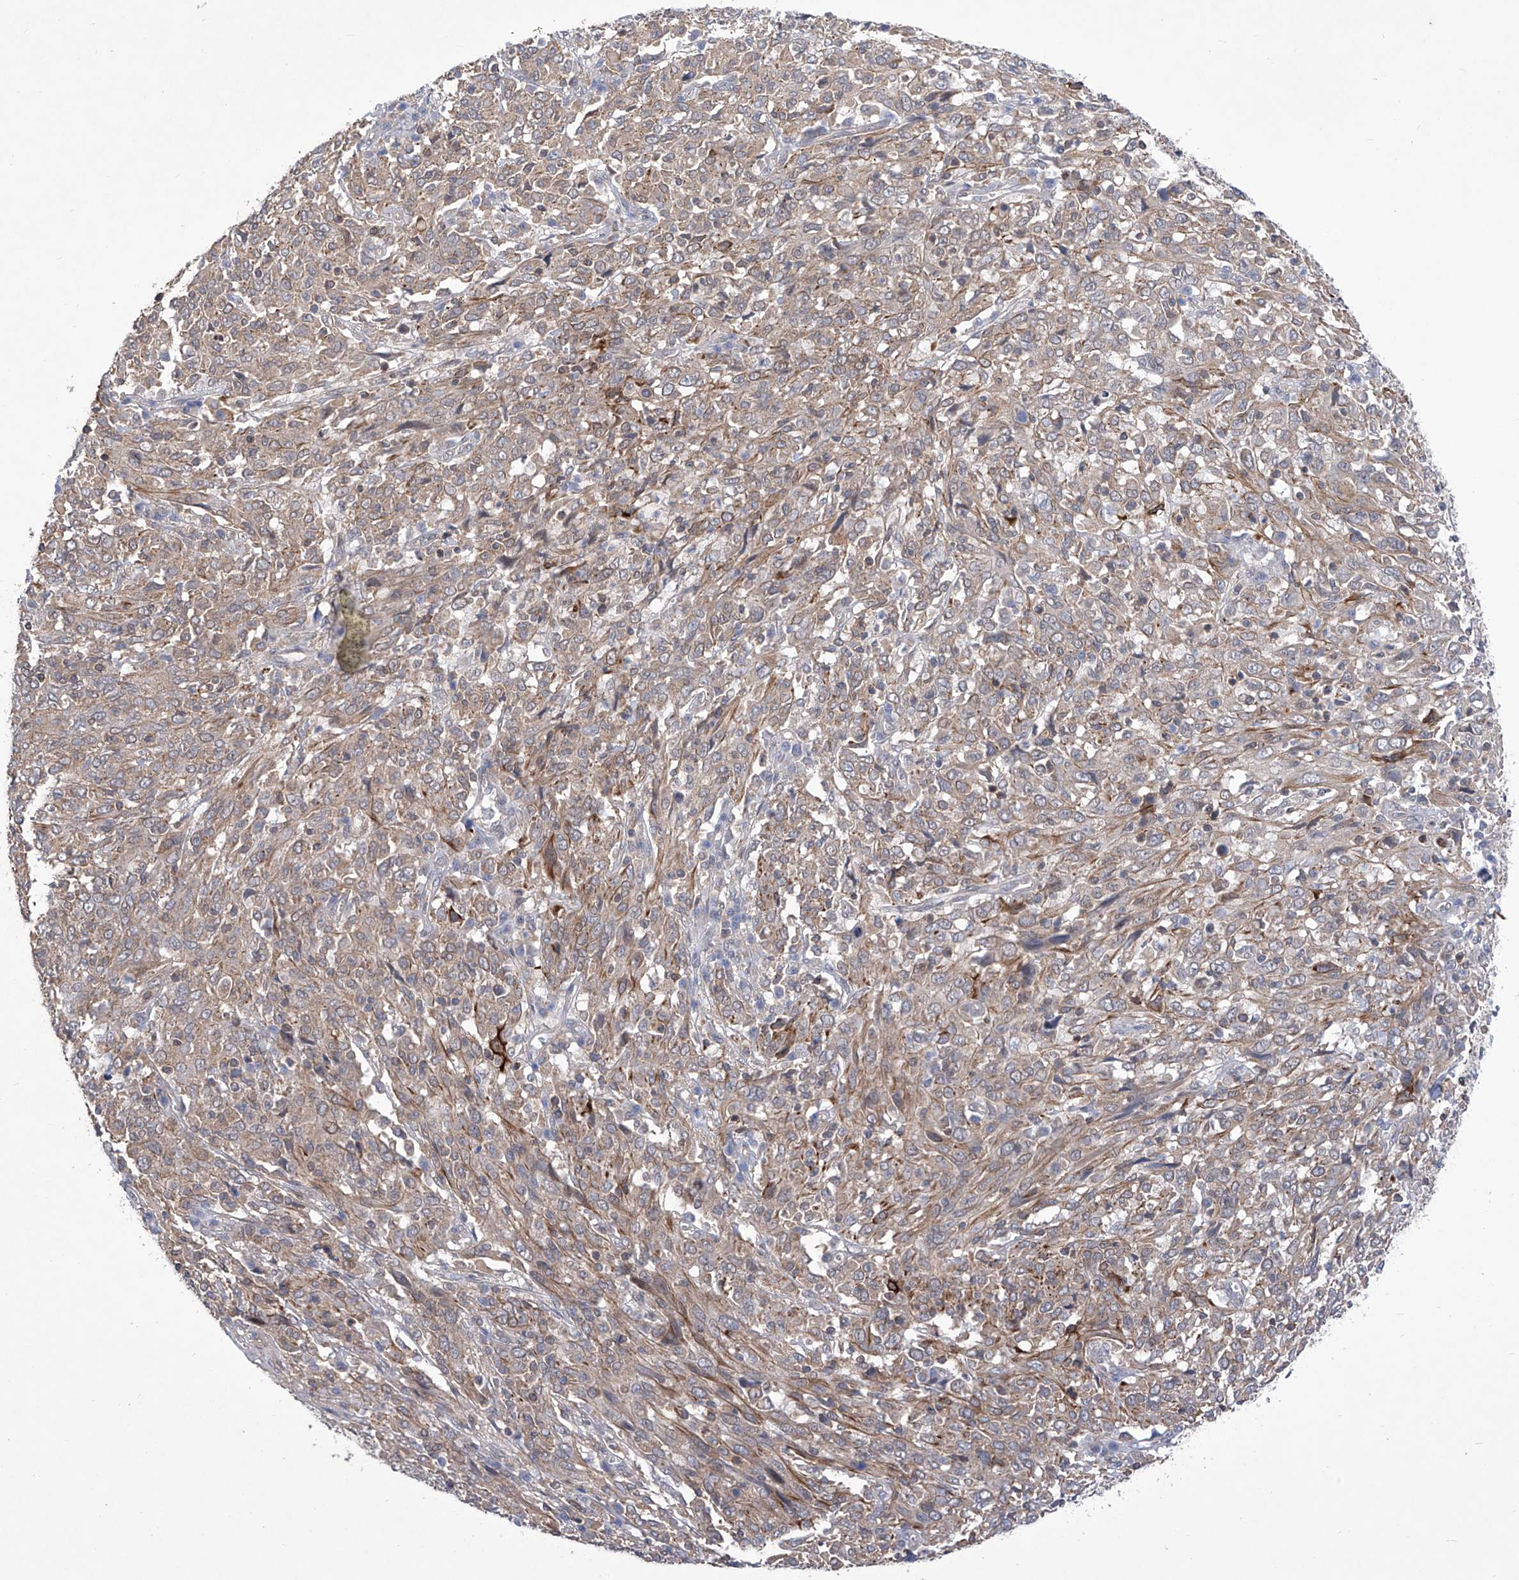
{"staining": {"intensity": "moderate", "quantity": "25%-75%", "location": "cytoplasmic/membranous"}, "tissue": "cervical cancer", "cell_type": "Tumor cells", "image_type": "cancer", "snomed": [{"axis": "morphology", "description": "Squamous cell carcinoma, NOS"}, {"axis": "topography", "description": "Cervix"}], "caption": "A high-resolution micrograph shows immunohistochemistry staining of squamous cell carcinoma (cervical), which reveals moderate cytoplasmic/membranous positivity in about 25%-75% of tumor cells.", "gene": "KIFC2", "patient": {"sex": "female", "age": 46}}